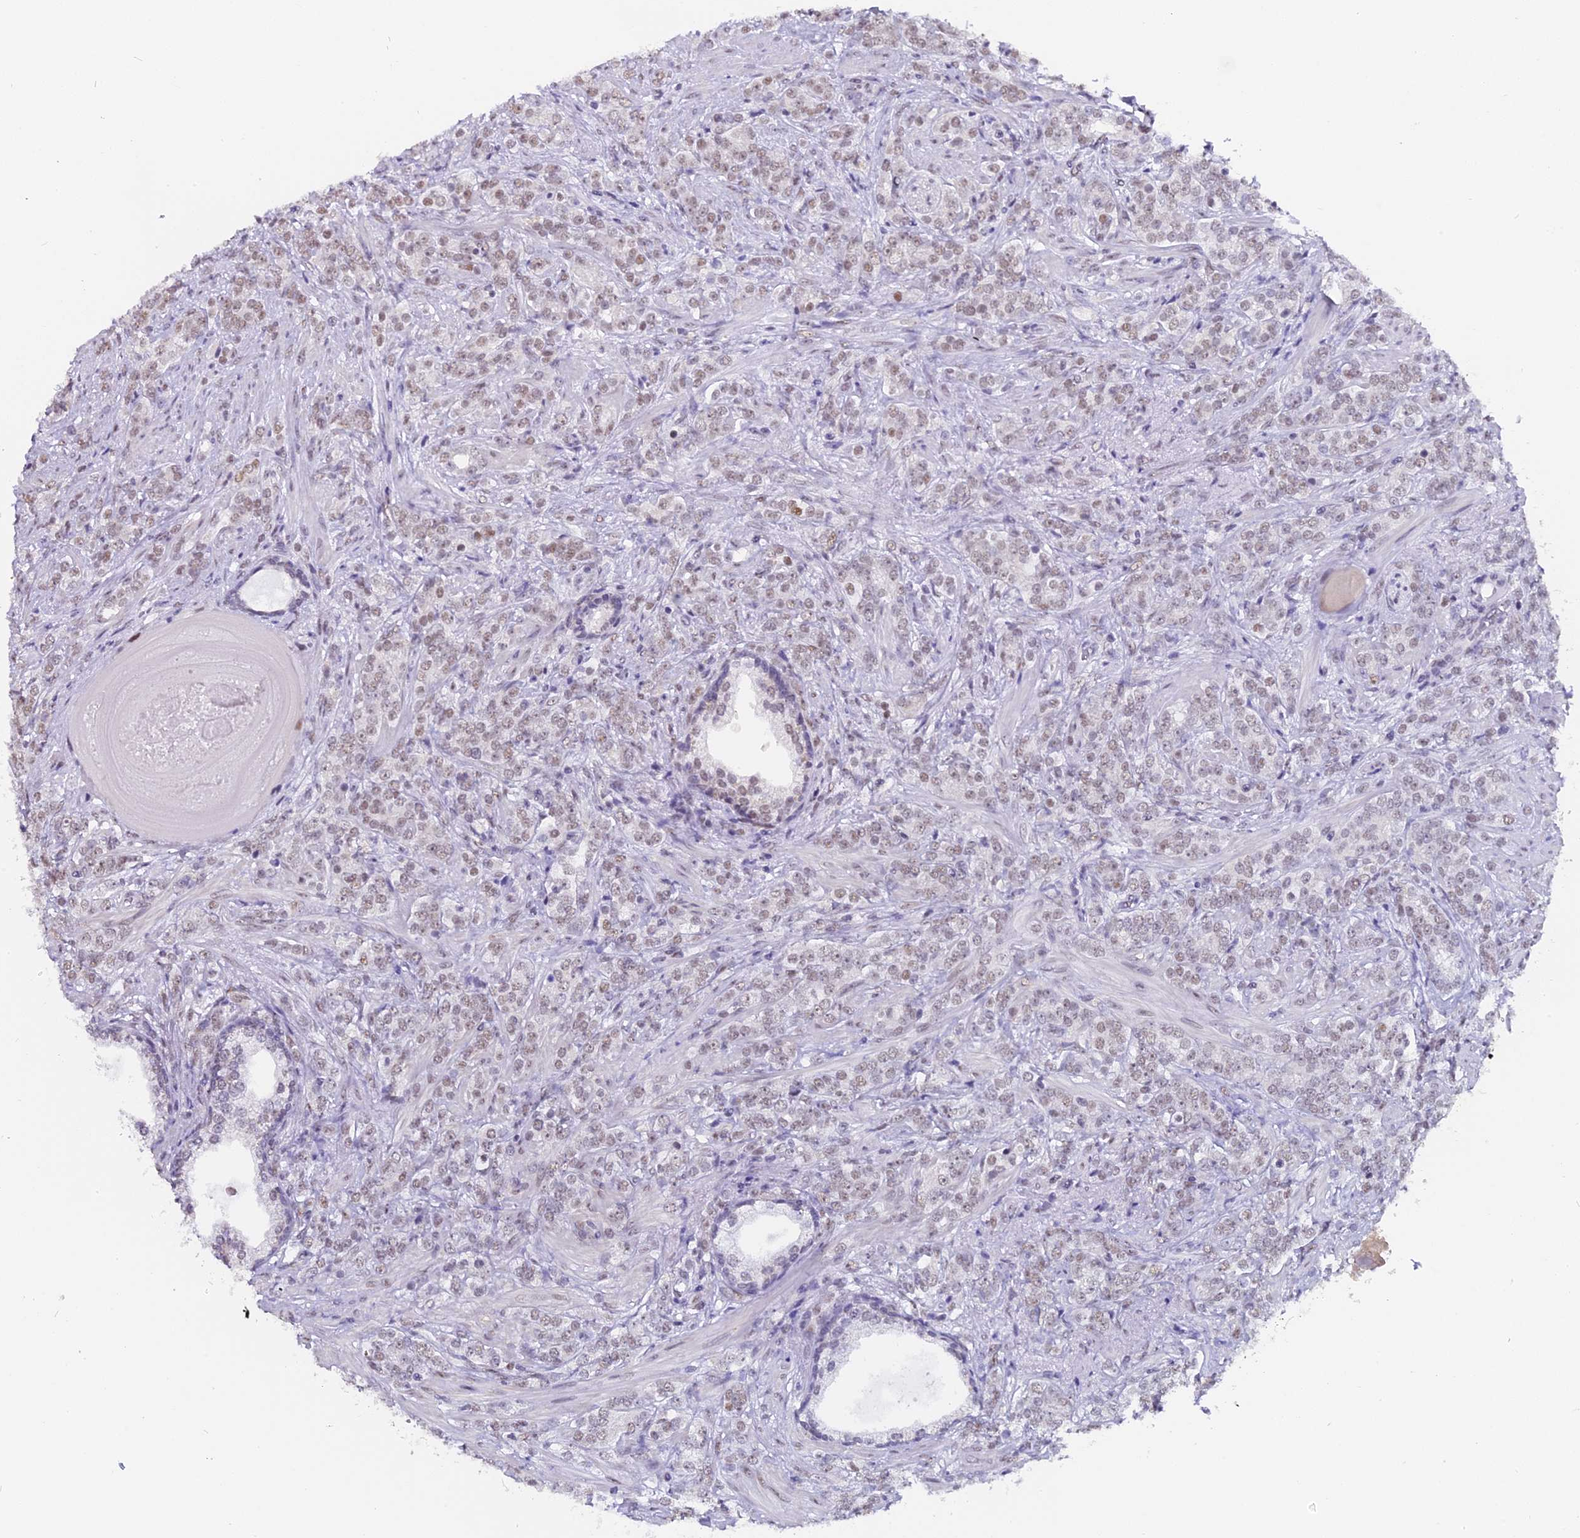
{"staining": {"intensity": "weak", "quantity": ">75%", "location": "nuclear"}, "tissue": "prostate cancer", "cell_type": "Tumor cells", "image_type": "cancer", "snomed": [{"axis": "morphology", "description": "Adenocarcinoma, High grade"}, {"axis": "topography", "description": "Prostate"}], "caption": "Prostate cancer was stained to show a protein in brown. There is low levels of weak nuclear staining in approximately >75% of tumor cells.", "gene": "CD2BP2", "patient": {"sex": "male", "age": 64}}